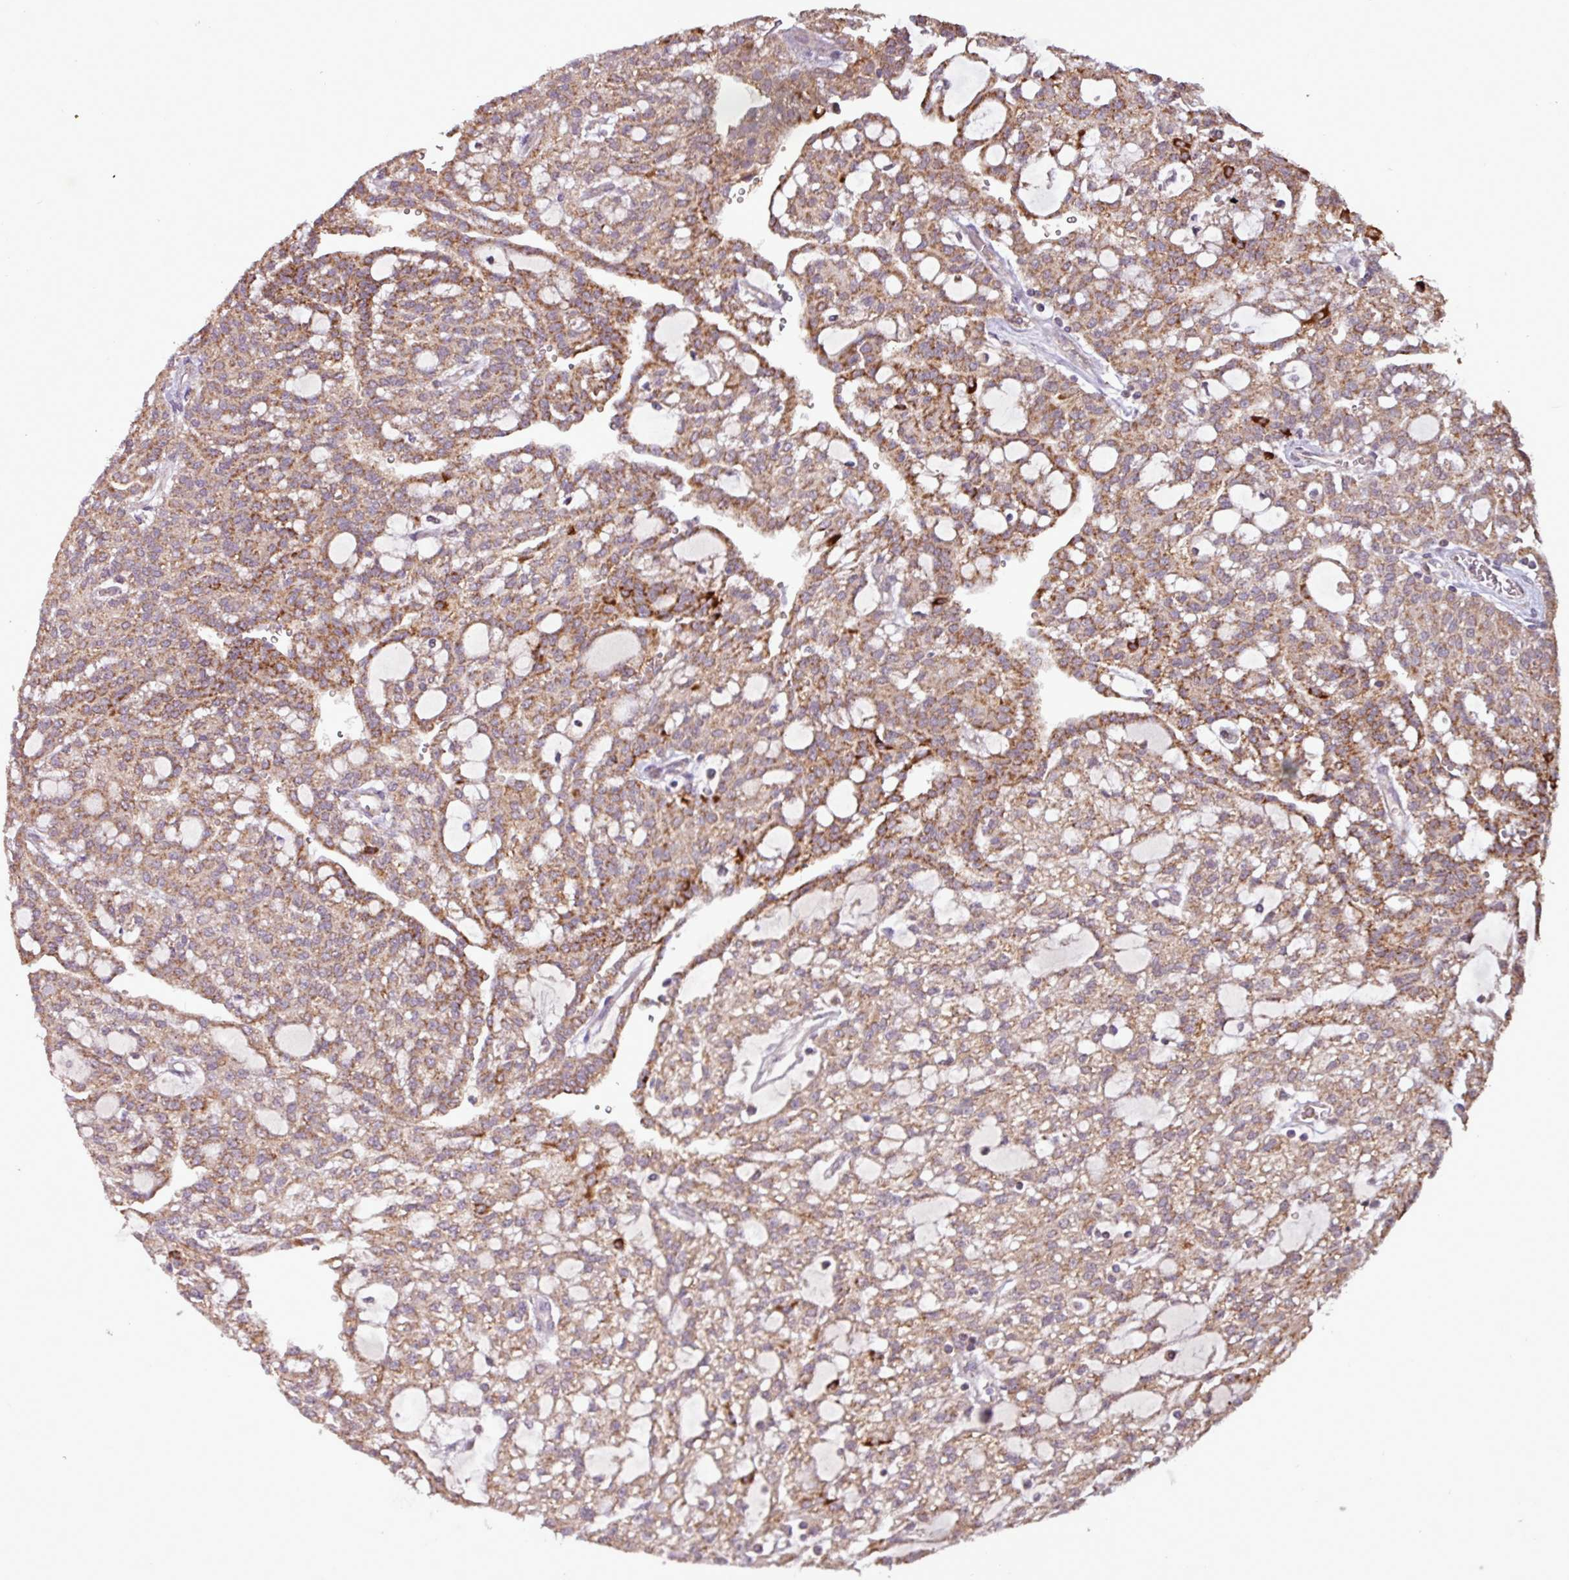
{"staining": {"intensity": "moderate", "quantity": ">75%", "location": "cytoplasmic/membranous"}, "tissue": "renal cancer", "cell_type": "Tumor cells", "image_type": "cancer", "snomed": [{"axis": "morphology", "description": "Adenocarcinoma, NOS"}, {"axis": "topography", "description": "Kidney"}], "caption": "Renal cancer (adenocarcinoma) stained with IHC demonstrates moderate cytoplasmic/membranous expression in approximately >75% of tumor cells. (DAB (3,3'-diaminobenzidine) IHC with brightfield microscopy, high magnification).", "gene": "MCTP2", "patient": {"sex": "male", "age": 63}}